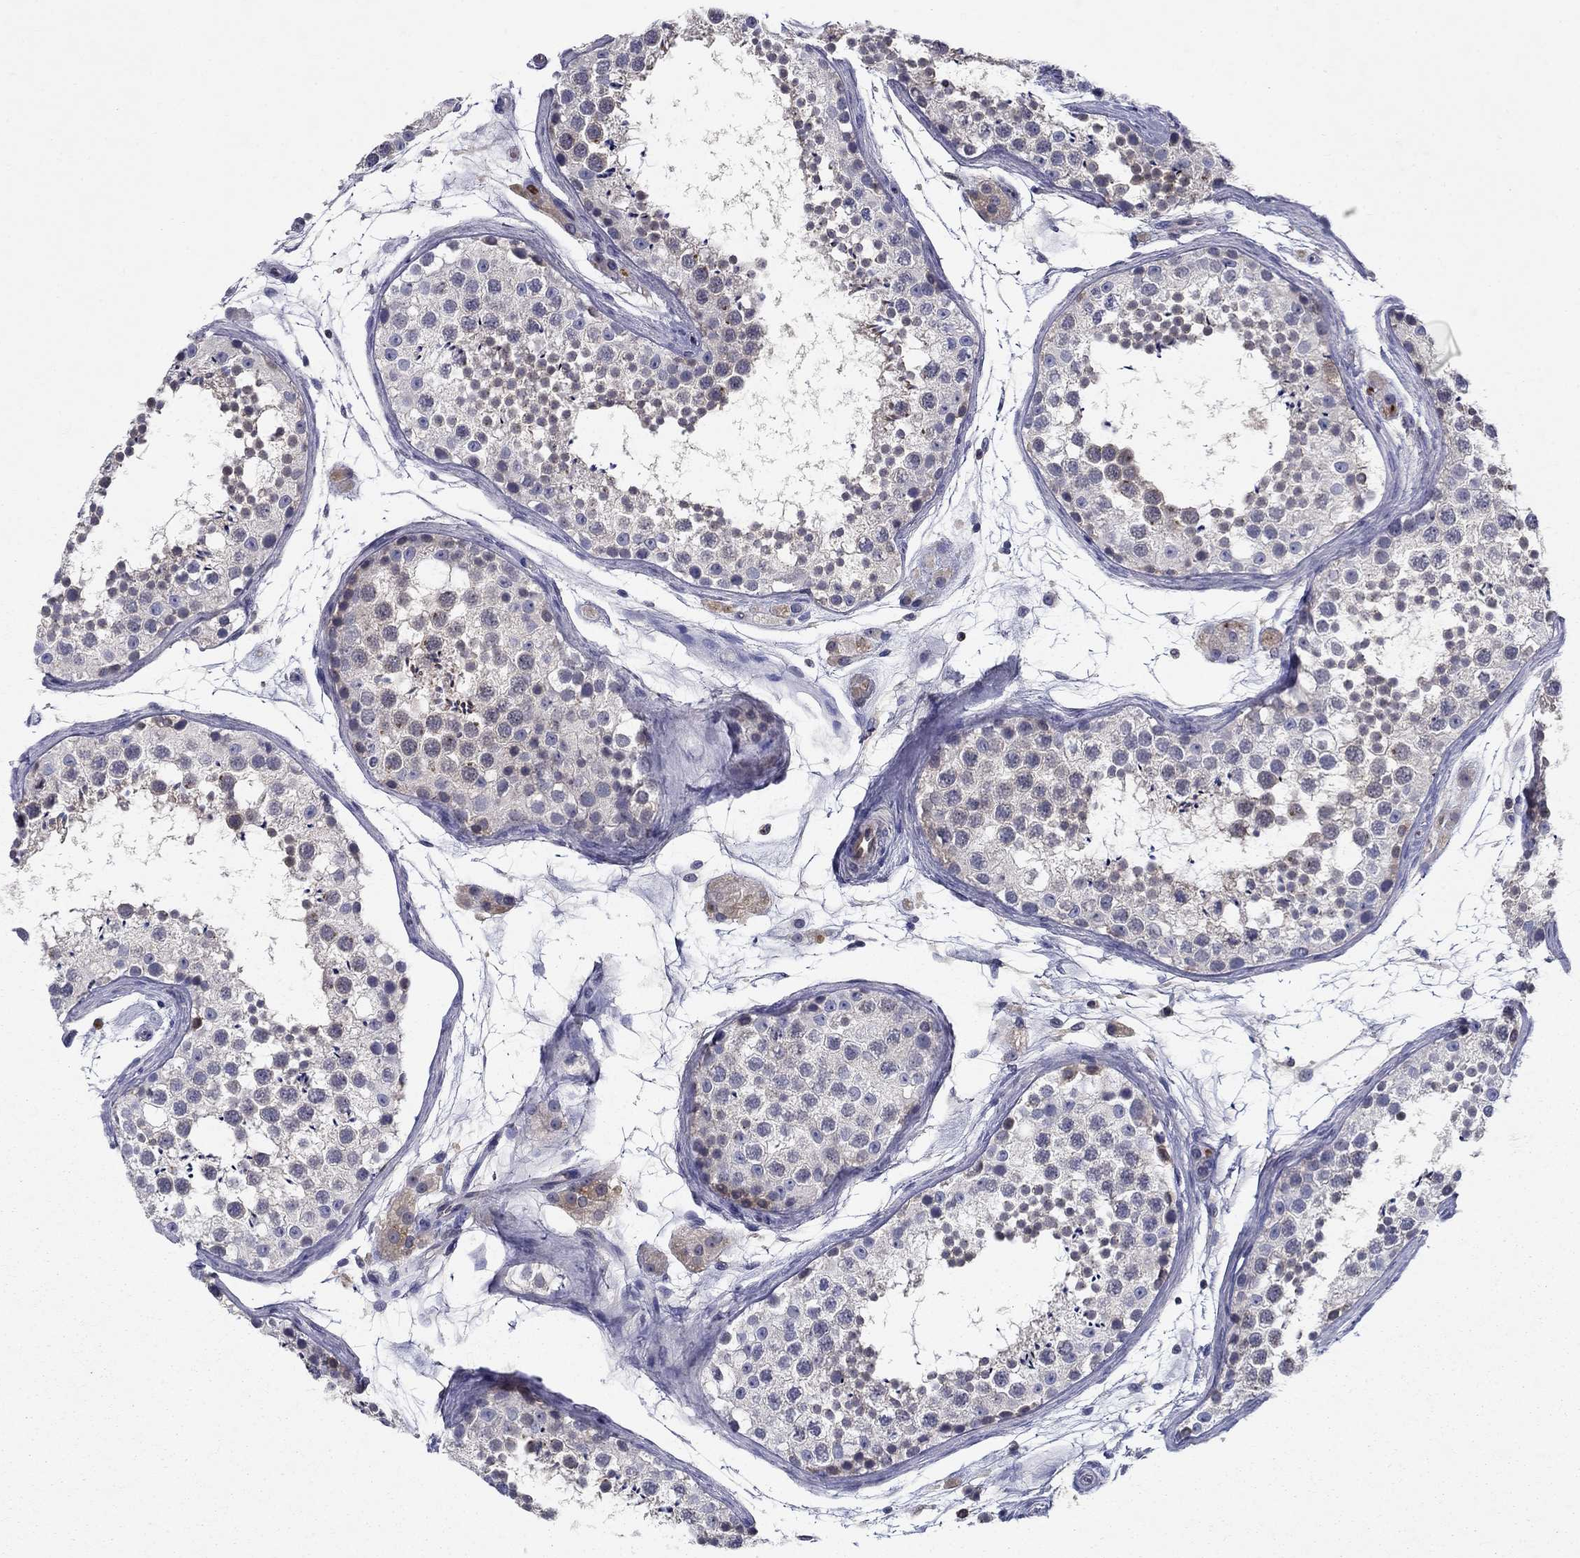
{"staining": {"intensity": "negative", "quantity": "none", "location": "none"}, "tissue": "testis", "cell_type": "Cells in seminiferous ducts", "image_type": "normal", "snomed": [{"axis": "morphology", "description": "Normal tissue, NOS"}, {"axis": "topography", "description": "Testis"}], "caption": "A high-resolution micrograph shows immunohistochemistry staining of benign testis, which displays no significant staining in cells in seminiferous ducts.", "gene": "GLTP", "patient": {"sex": "male", "age": 41}}